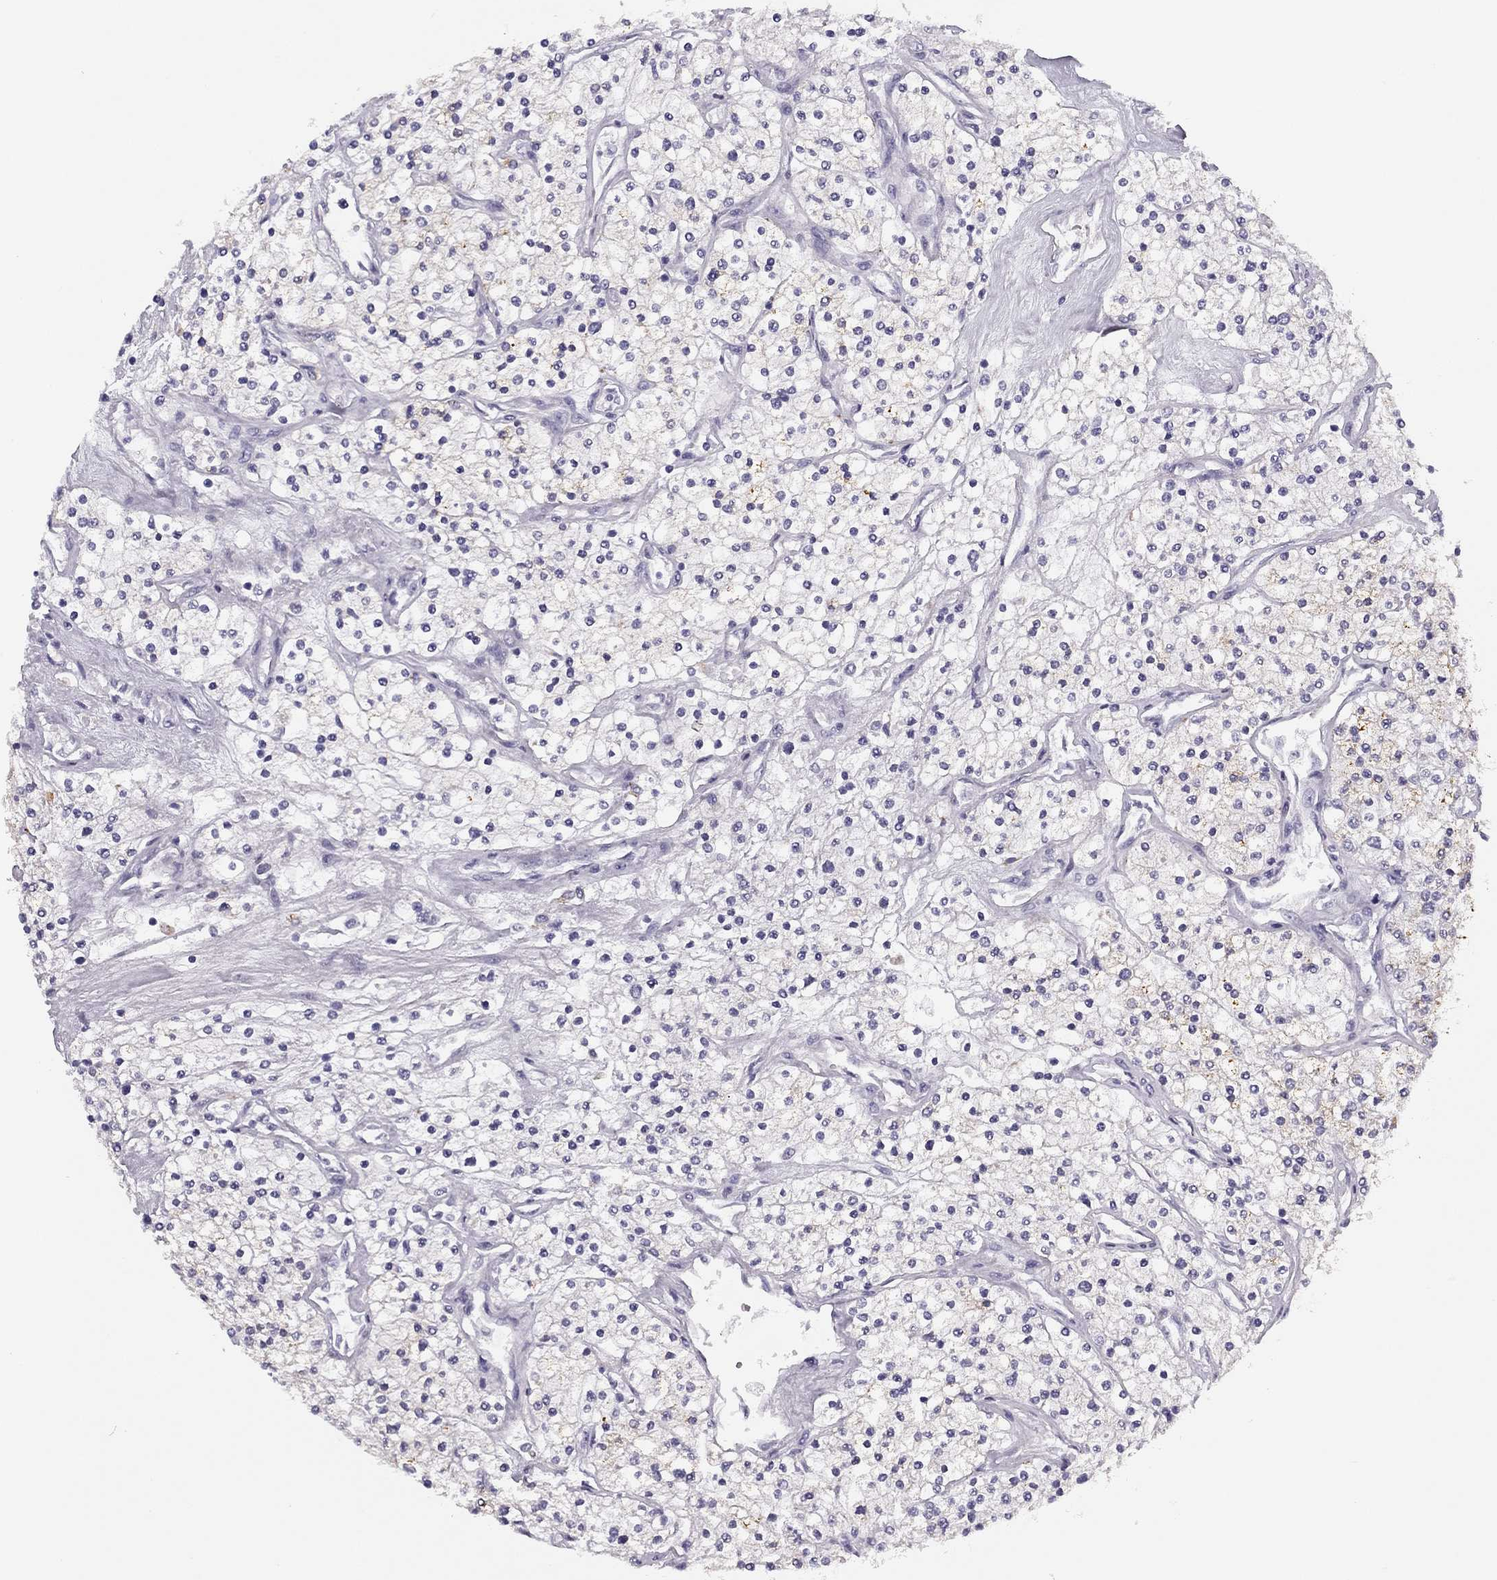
{"staining": {"intensity": "moderate", "quantity": "<25%", "location": "cytoplasmic/membranous"}, "tissue": "renal cancer", "cell_type": "Tumor cells", "image_type": "cancer", "snomed": [{"axis": "morphology", "description": "Adenocarcinoma, NOS"}, {"axis": "topography", "description": "Kidney"}], "caption": "This image shows immunohistochemistry (IHC) staining of renal cancer (adenocarcinoma), with low moderate cytoplasmic/membranous expression in approximately <25% of tumor cells.", "gene": "MC5R", "patient": {"sex": "male", "age": 80}}